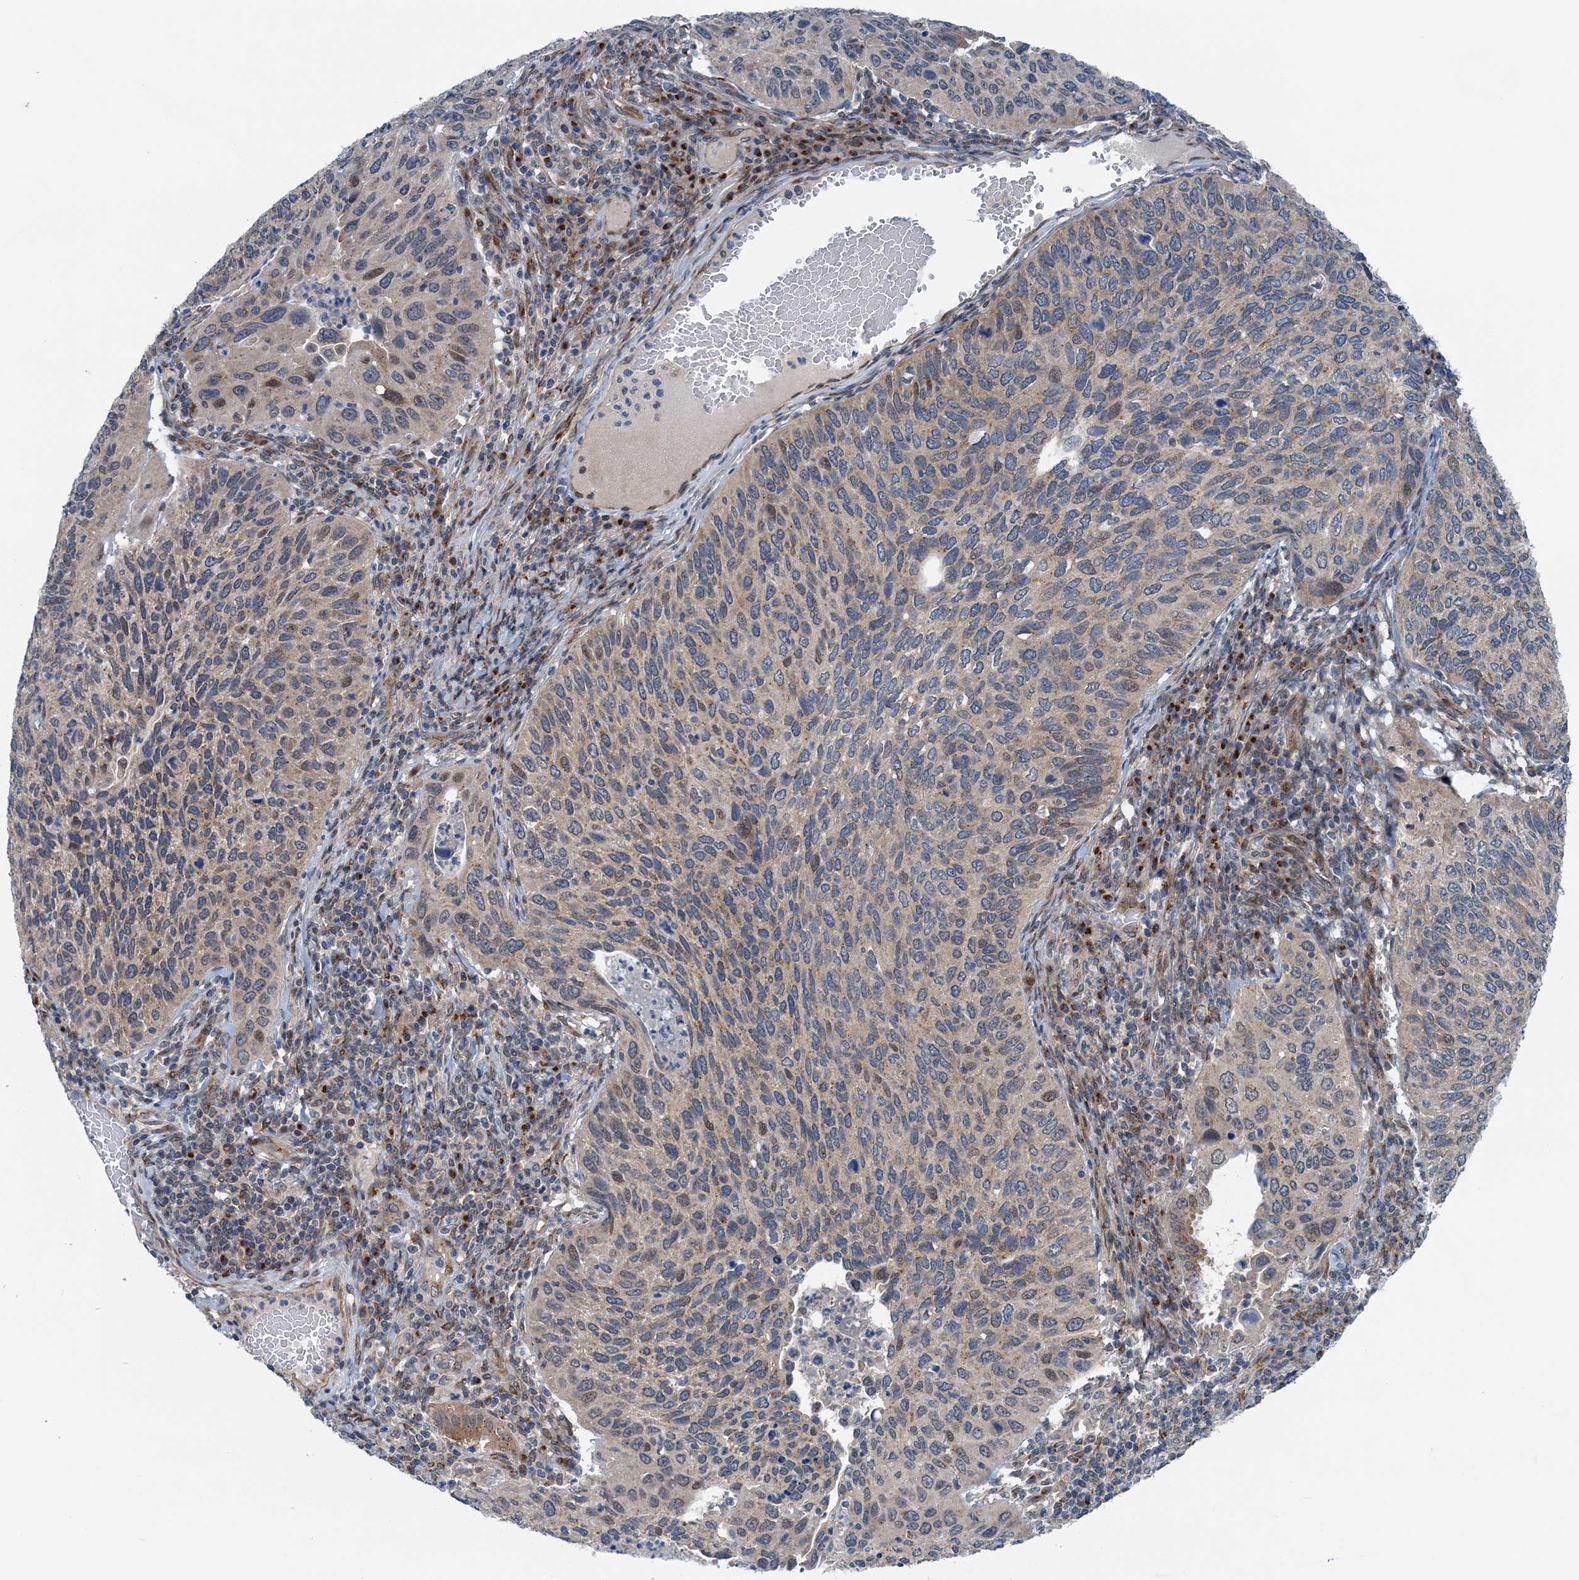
{"staining": {"intensity": "weak", "quantity": "<25%", "location": "cytoplasmic/membranous,nuclear"}, "tissue": "cervical cancer", "cell_type": "Tumor cells", "image_type": "cancer", "snomed": [{"axis": "morphology", "description": "Squamous cell carcinoma, NOS"}, {"axis": "topography", "description": "Cervix"}], "caption": "Tumor cells are negative for protein expression in human cervical cancer (squamous cell carcinoma).", "gene": "DYNC2I2", "patient": {"sex": "female", "age": 38}}